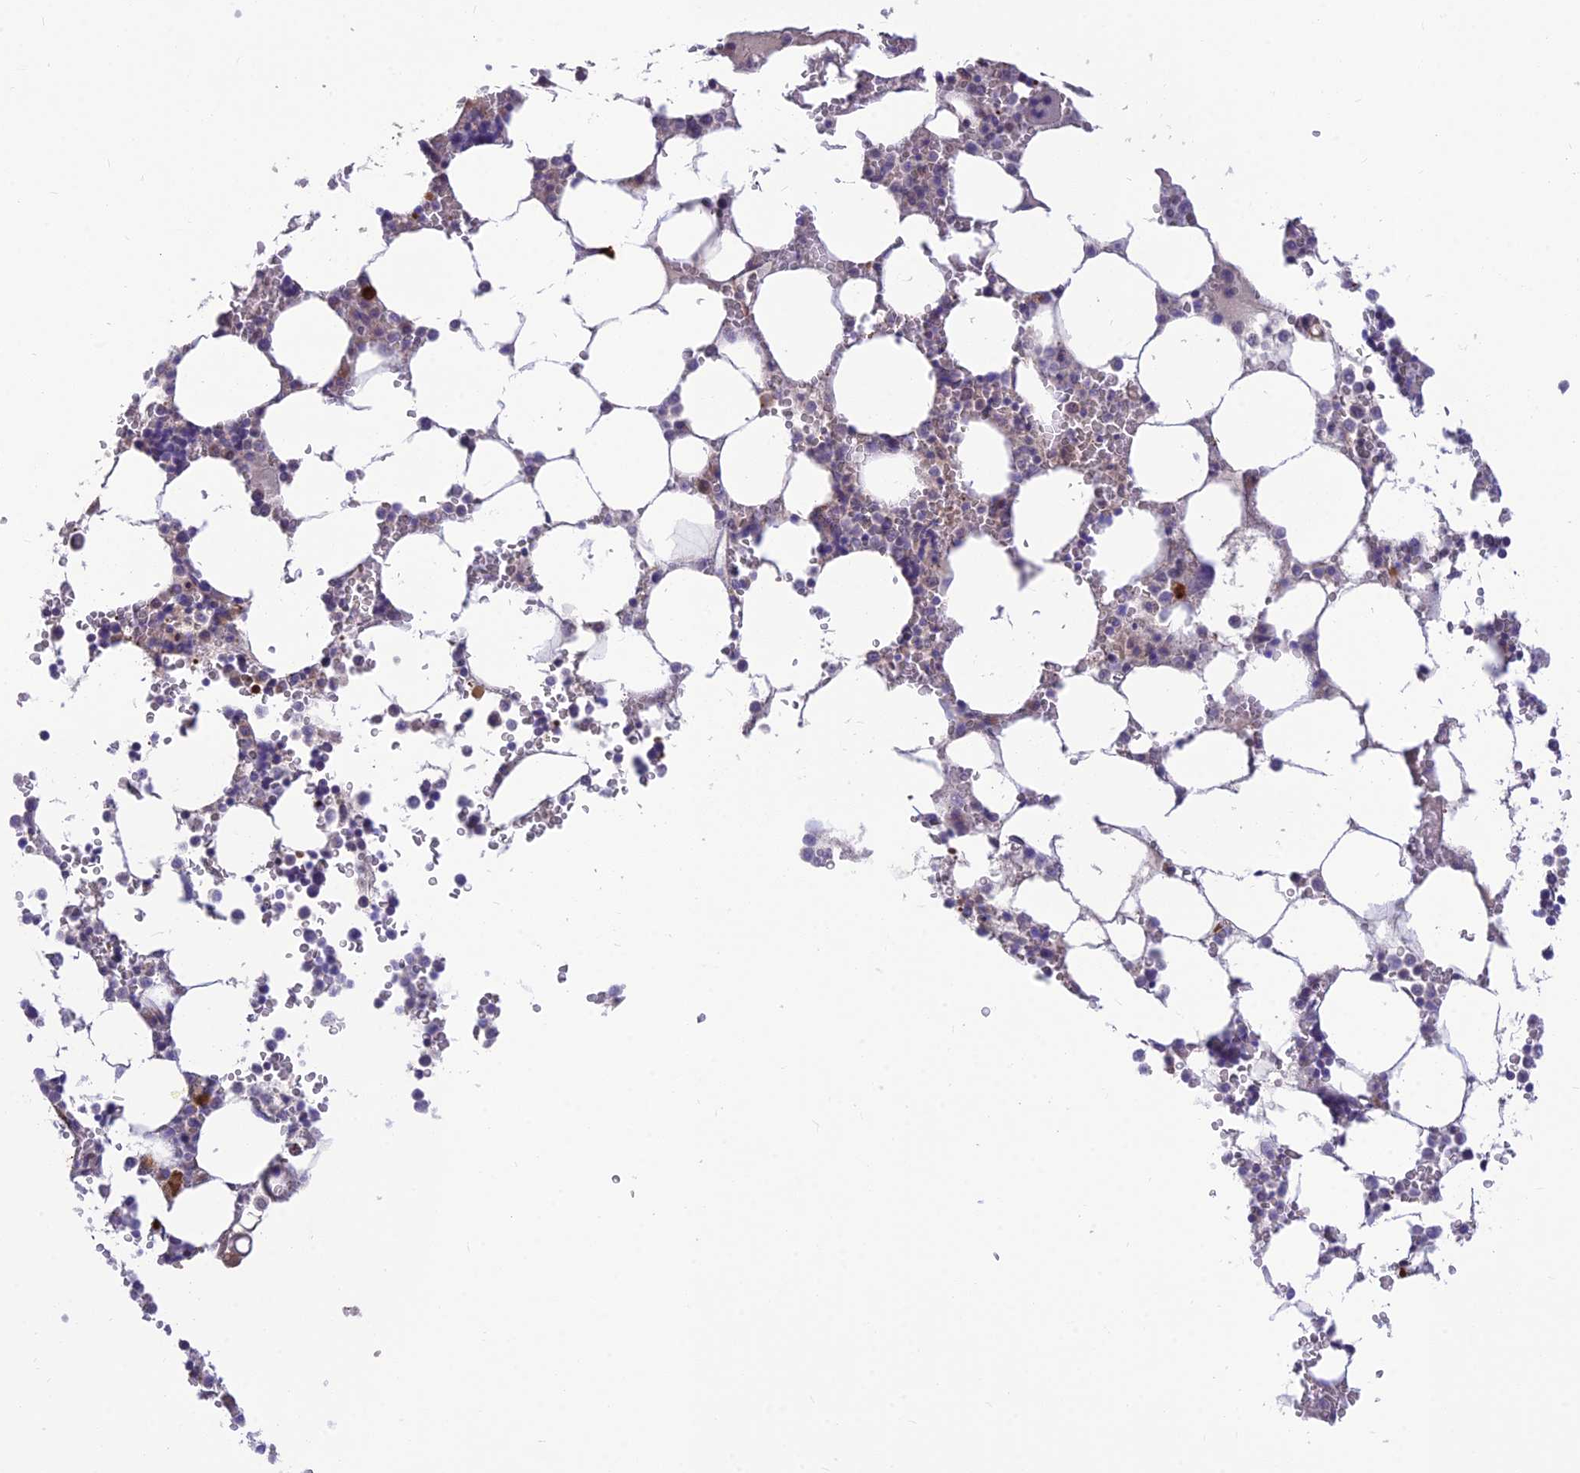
{"staining": {"intensity": "moderate", "quantity": "<25%", "location": "cytoplasmic/membranous"}, "tissue": "bone marrow", "cell_type": "Hematopoietic cells", "image_type": "normal", "snomed": [{"axis": "morphology", "description": "Normal tissue, NOS"}, {"axis": "topography", "description": "Bone marrow"}], "caption": "Bone marrow stained with immunohistochemistry exhibits moderate cytoplasmic/membranous positivity in about <25% of hematopoietic cells. (Brightfield microscopy of DAB IHC at high magnification).", "gene": "ASPDH", "patient": {"sex": "male", "age": 64}}